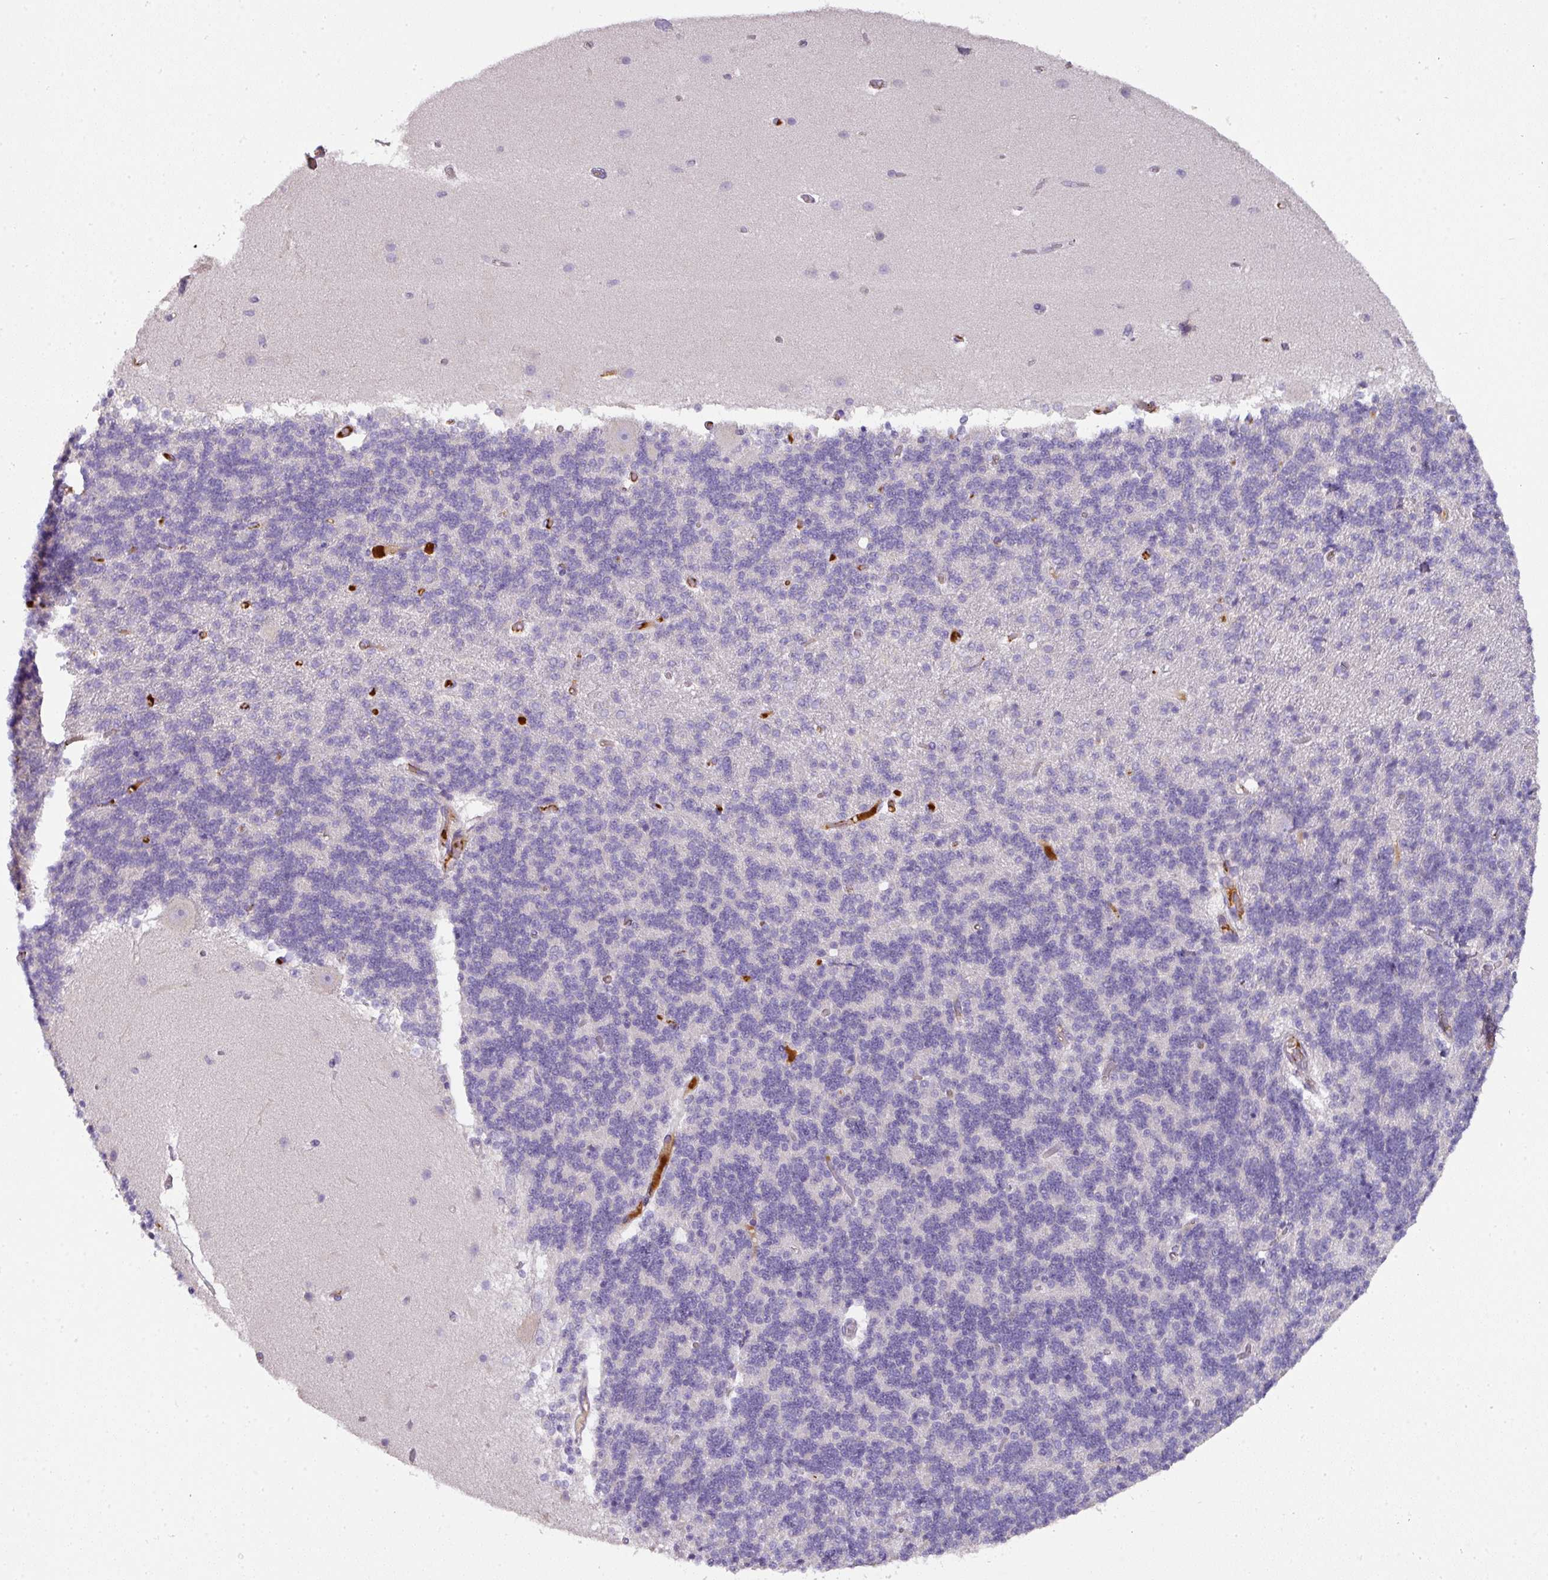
{"staining": {"intensity": "negative", "quantity": "none", "location": "none"}, "tissue": "cerebellum", "cell_type": "Cells in granular layer", "image_type": "normal", "snomed": [{"axis": "morphology", "description": "Normal tissue, NOS"}, {"axis": "topography", "description": "Cerebellum"}], "caption": "This is a photomicrograph of immunohistochemistry staining of normal cerebellum, which shows no staining in cells in granular layer.", "gene": "CCZ1B", "patient": {"sex": "female", "age": 54}}